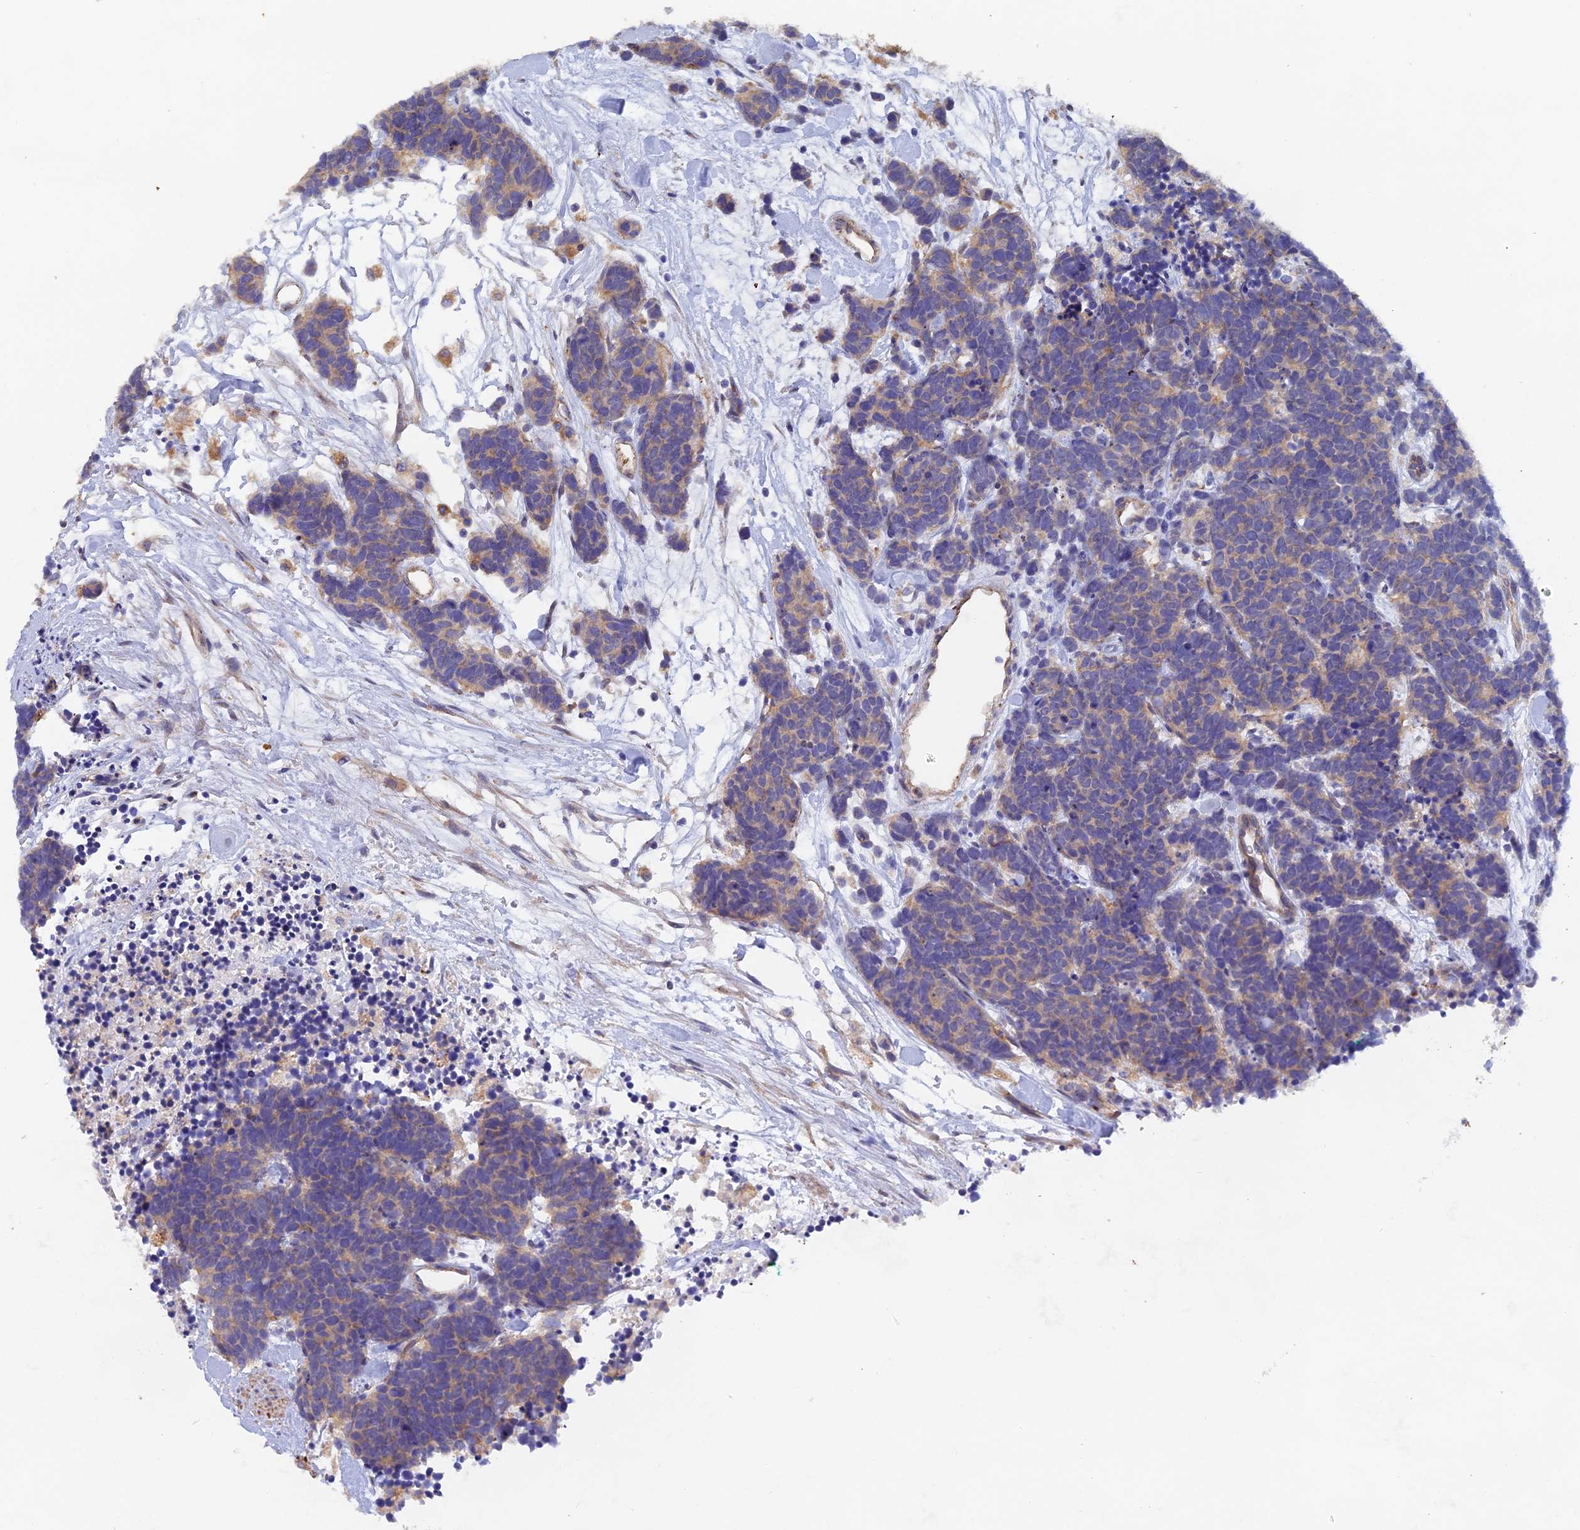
{"staining": {"intensity": "weak", "quantity": ">75%", "location": "cytoplasmic/membranous"}, "tissue": "carcinoid", "cell_type": "Tumor cells", "image_type": "cancer", "snomed": [{"axis": "morphology", "description": "Carcinoma, NOS"}, {"axis": "morphology", "description": "Carcinoid, malignant, NOS"}, {"axis": "topography", "description": "Urinary bladder"}], "caption": "Protein staining of carcinoid tissue reveals weak cytoplasmic/membranous staining in about >75% of tumor cells.", "gene": "FZR1", "patient": {"sex": "male", "age": 57}}